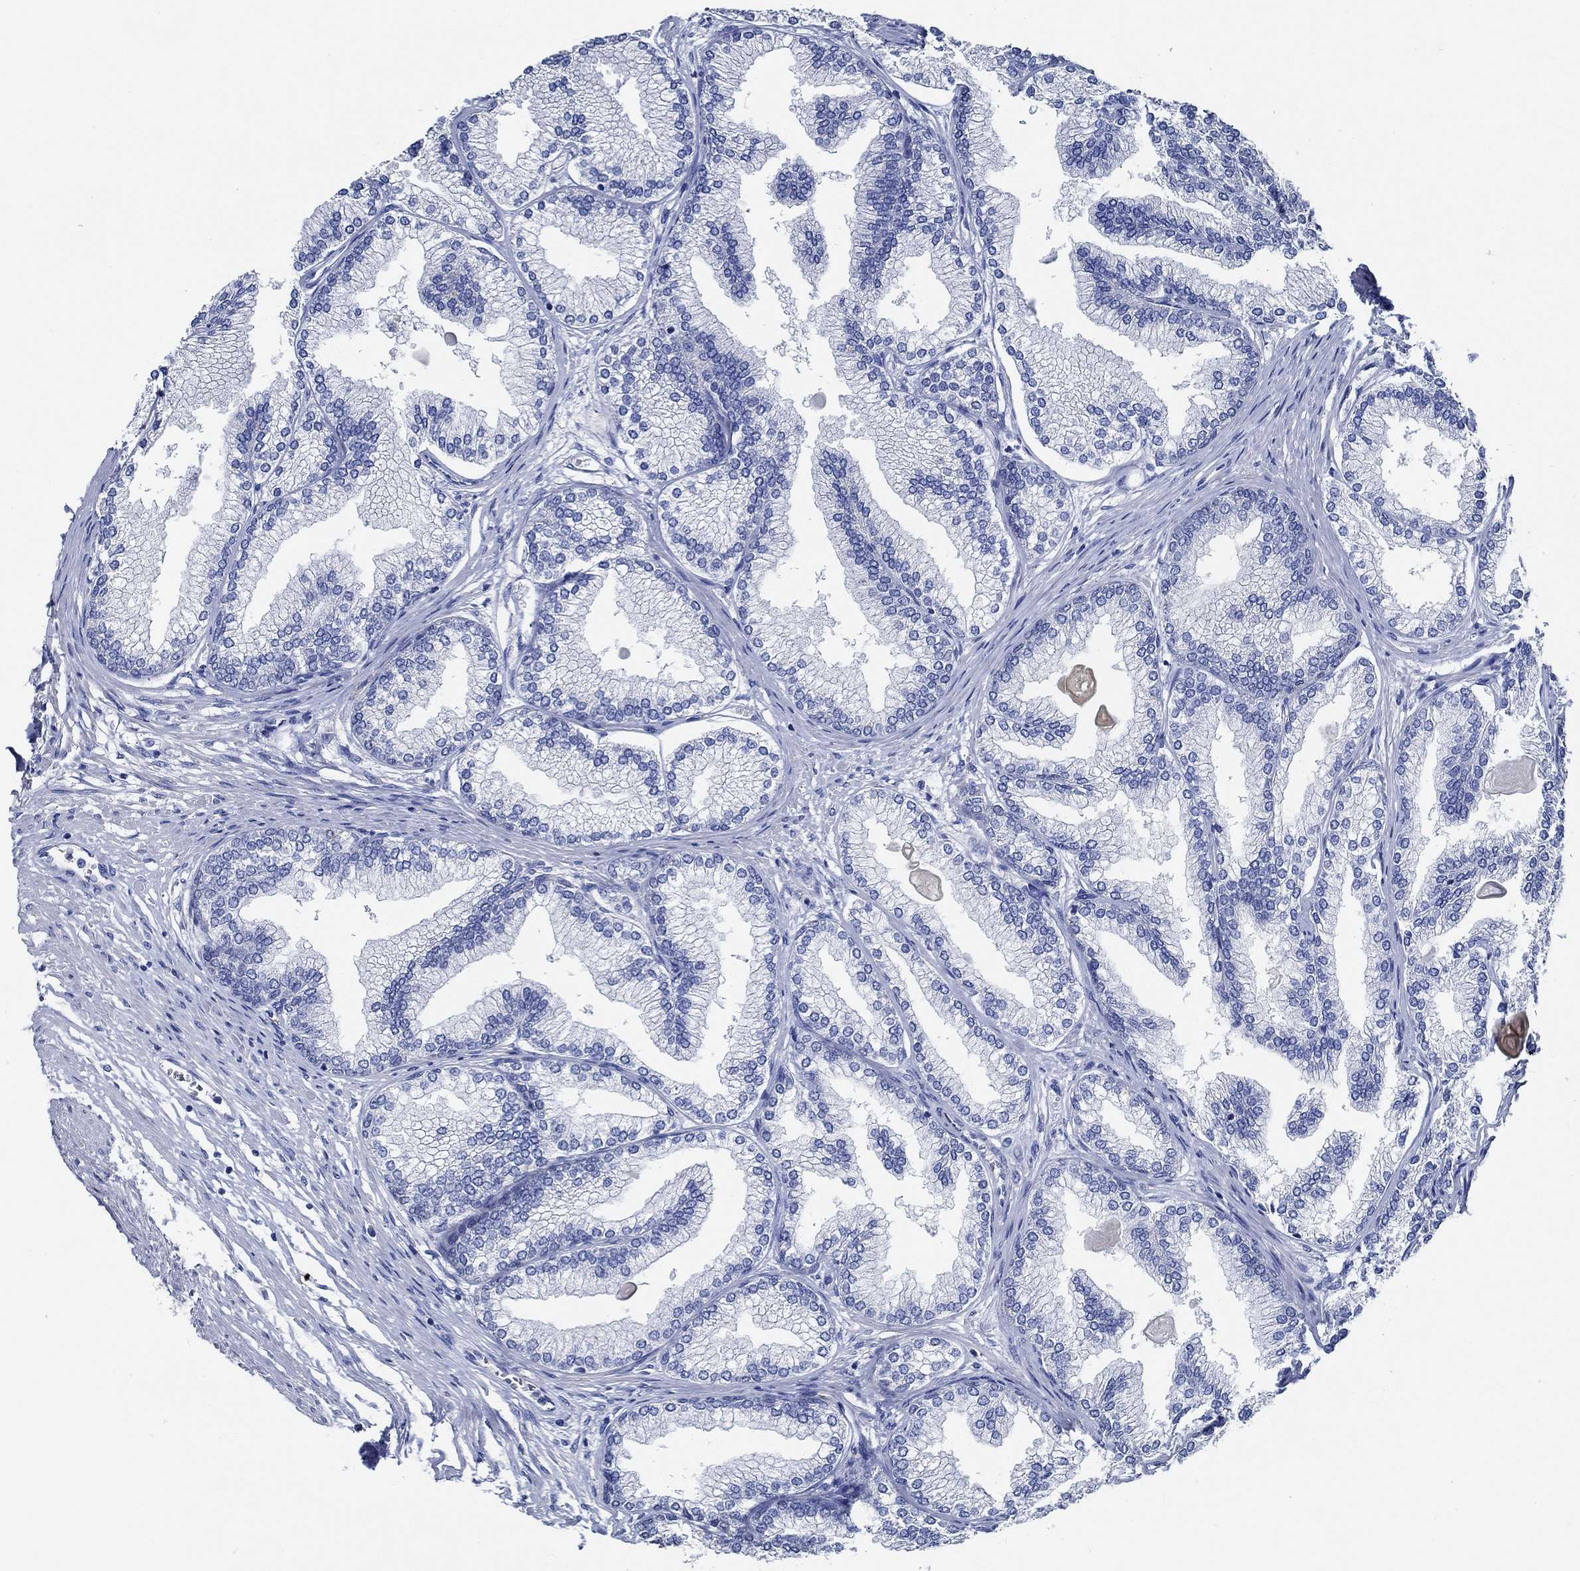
{"staining": {"intensity": "negative", "quantity": "none", "location": "none"}, "tissue": "prostate", "cell_type": "Glandular cells", "image_type": "normal", "snomed": [{"axis": "morphology", "description": "Normal tissue, NOS"}, {"axis": "topography", "description": "Prostate"}], "caption": "Immunohistochemistry histopathology image of unremarkable prostate: human prostate stained with DAB displays no significant protein positivity in glandular cells.", "gene": "HECW2", "patient": {"sex": "male", "age": 72}}